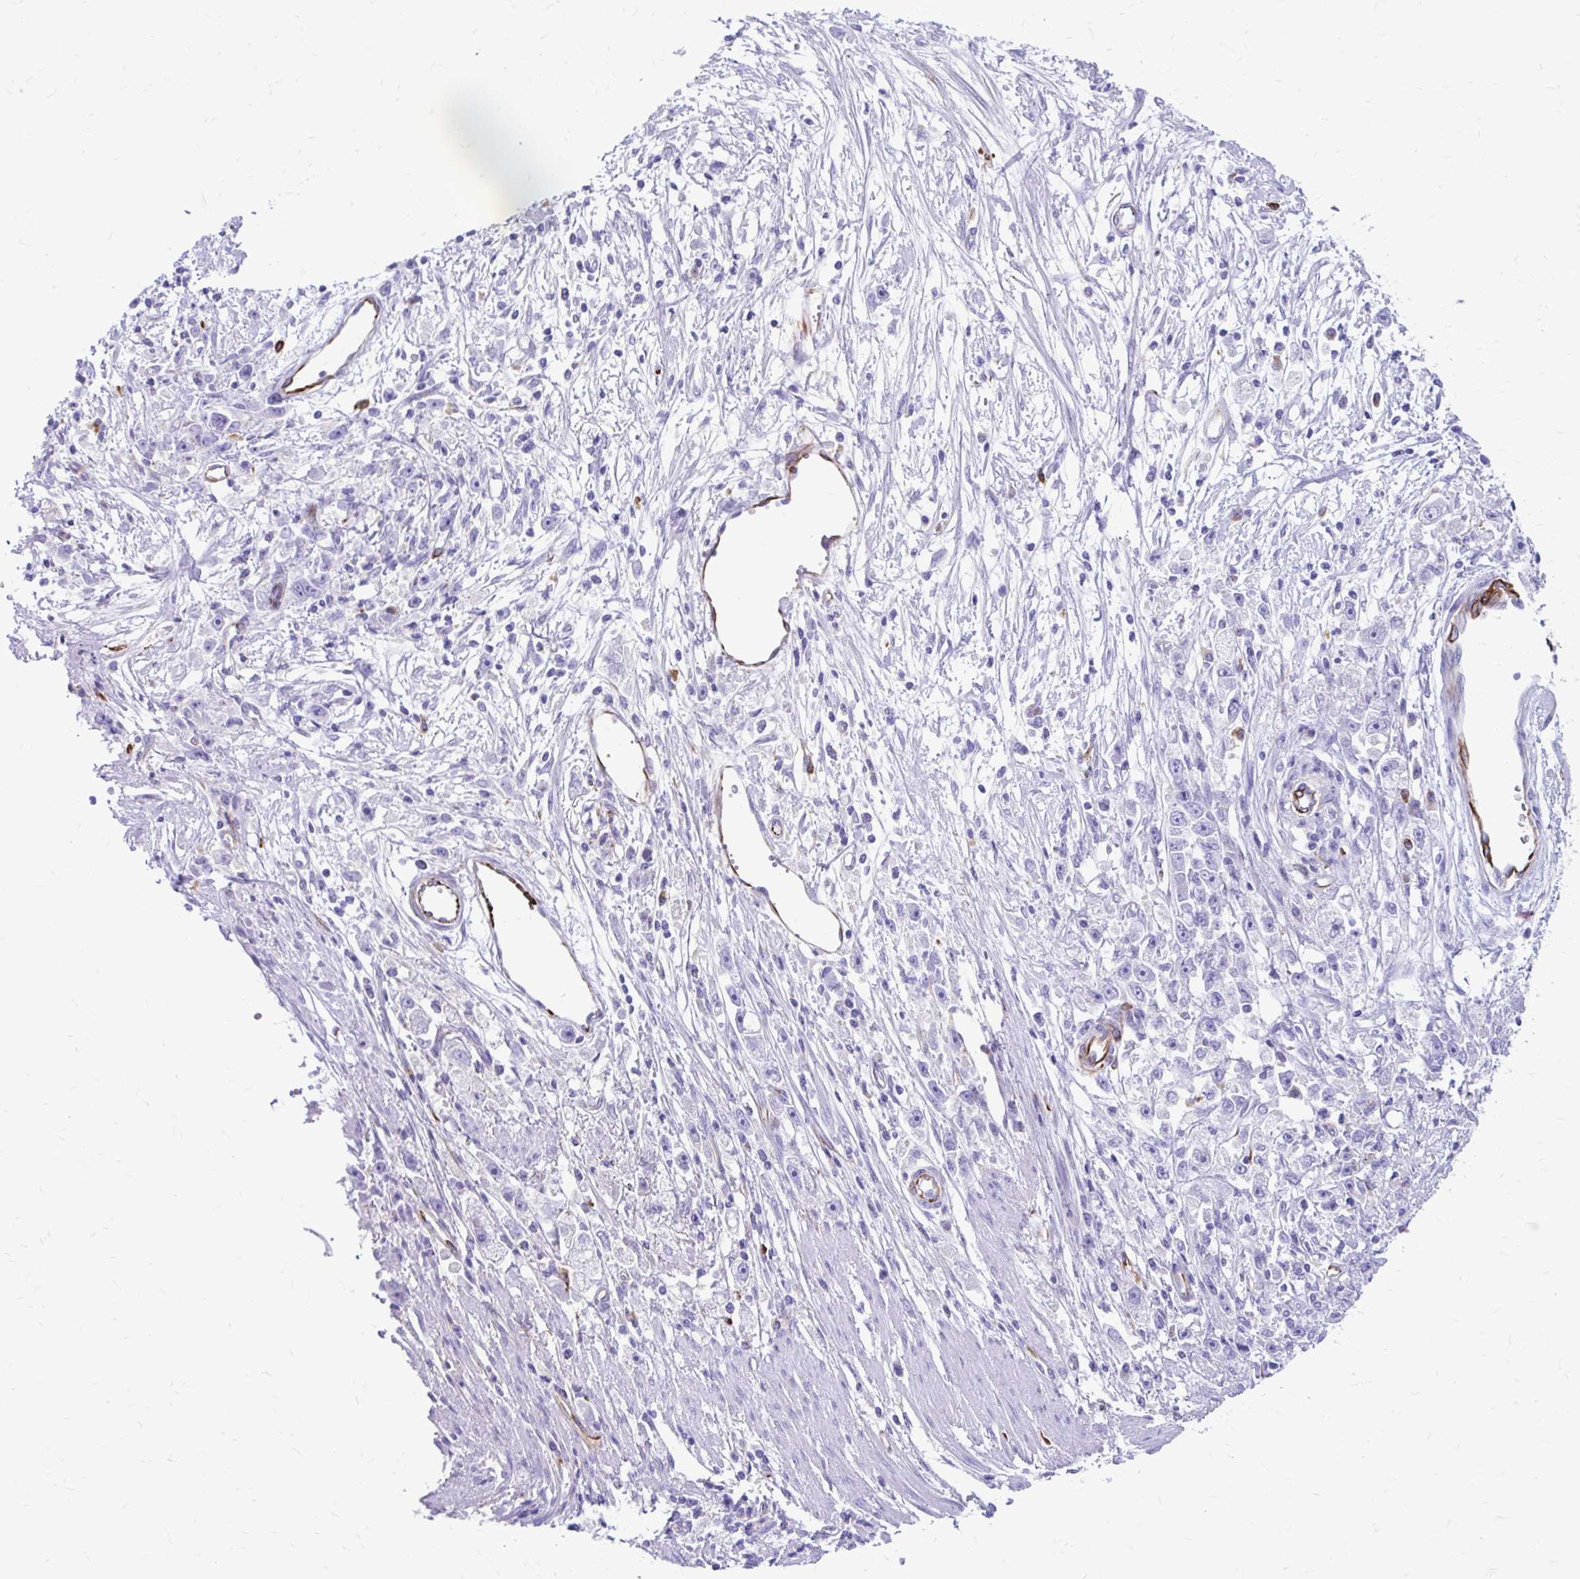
{"staining": {"intensity": "negative", "quantity": "none", "location": "none"}, "tissue": "stomach cancer", "cell_type": "Tumor cells", "image_type": "cancer", "snomed": [{"axis": "morphology", "description": "Adenocarcinoma, NOS"}, {"axis": "topography", "description": "Stomach"}], "caption": "Immunohistochemistry micrograph of human stomach cancer (adenocarcinoma) stained for a protein (brown), which reveals no staining in tumor cells.", "gene": "ZNF699", "patient": {"sex": "female", "age": 59}}